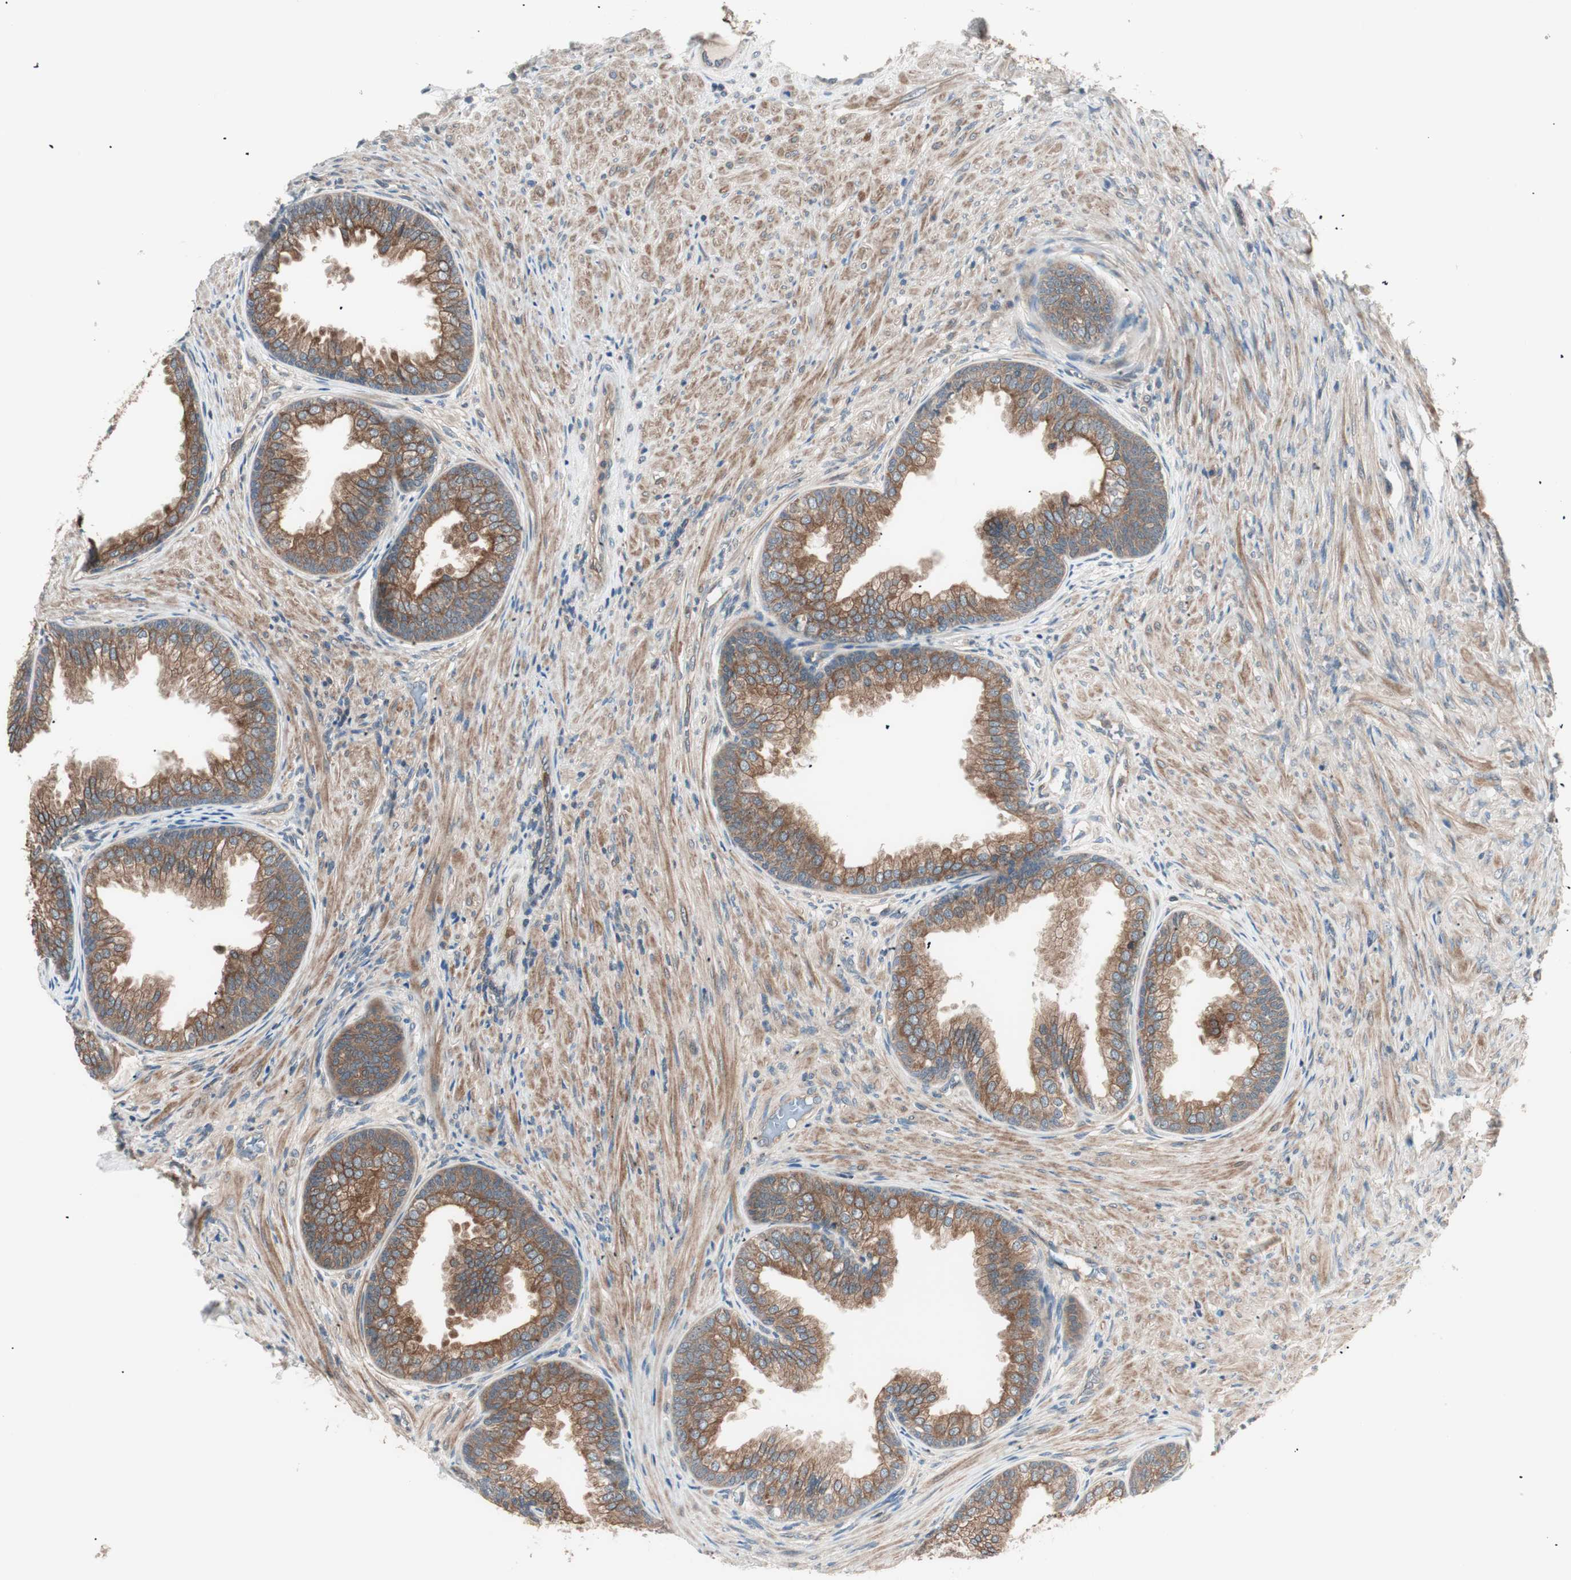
{"staining": {"intensity": "strong", "quantity": ">75%", "location": "cytoplasmic/membranous"}, "tissue": "prostate", "cell_type": "Glandular cells", "image_type": "normal", "snomed": [{"axis": "morphology", "description": "Normal tissue, NOS"}, {"axis": "topography", "description": "Prostate"}], "caption": "Immunohistochemical staining of normal prostate exhibits >75% levels of strong cytoplasmic/membranous protein expression in approximately >75% of glandular cells. (DAB = brown stain, brightfield microscopy at high magnification).", "gene": "TSG101", "patient": {"sex": "male", "age": 76}}